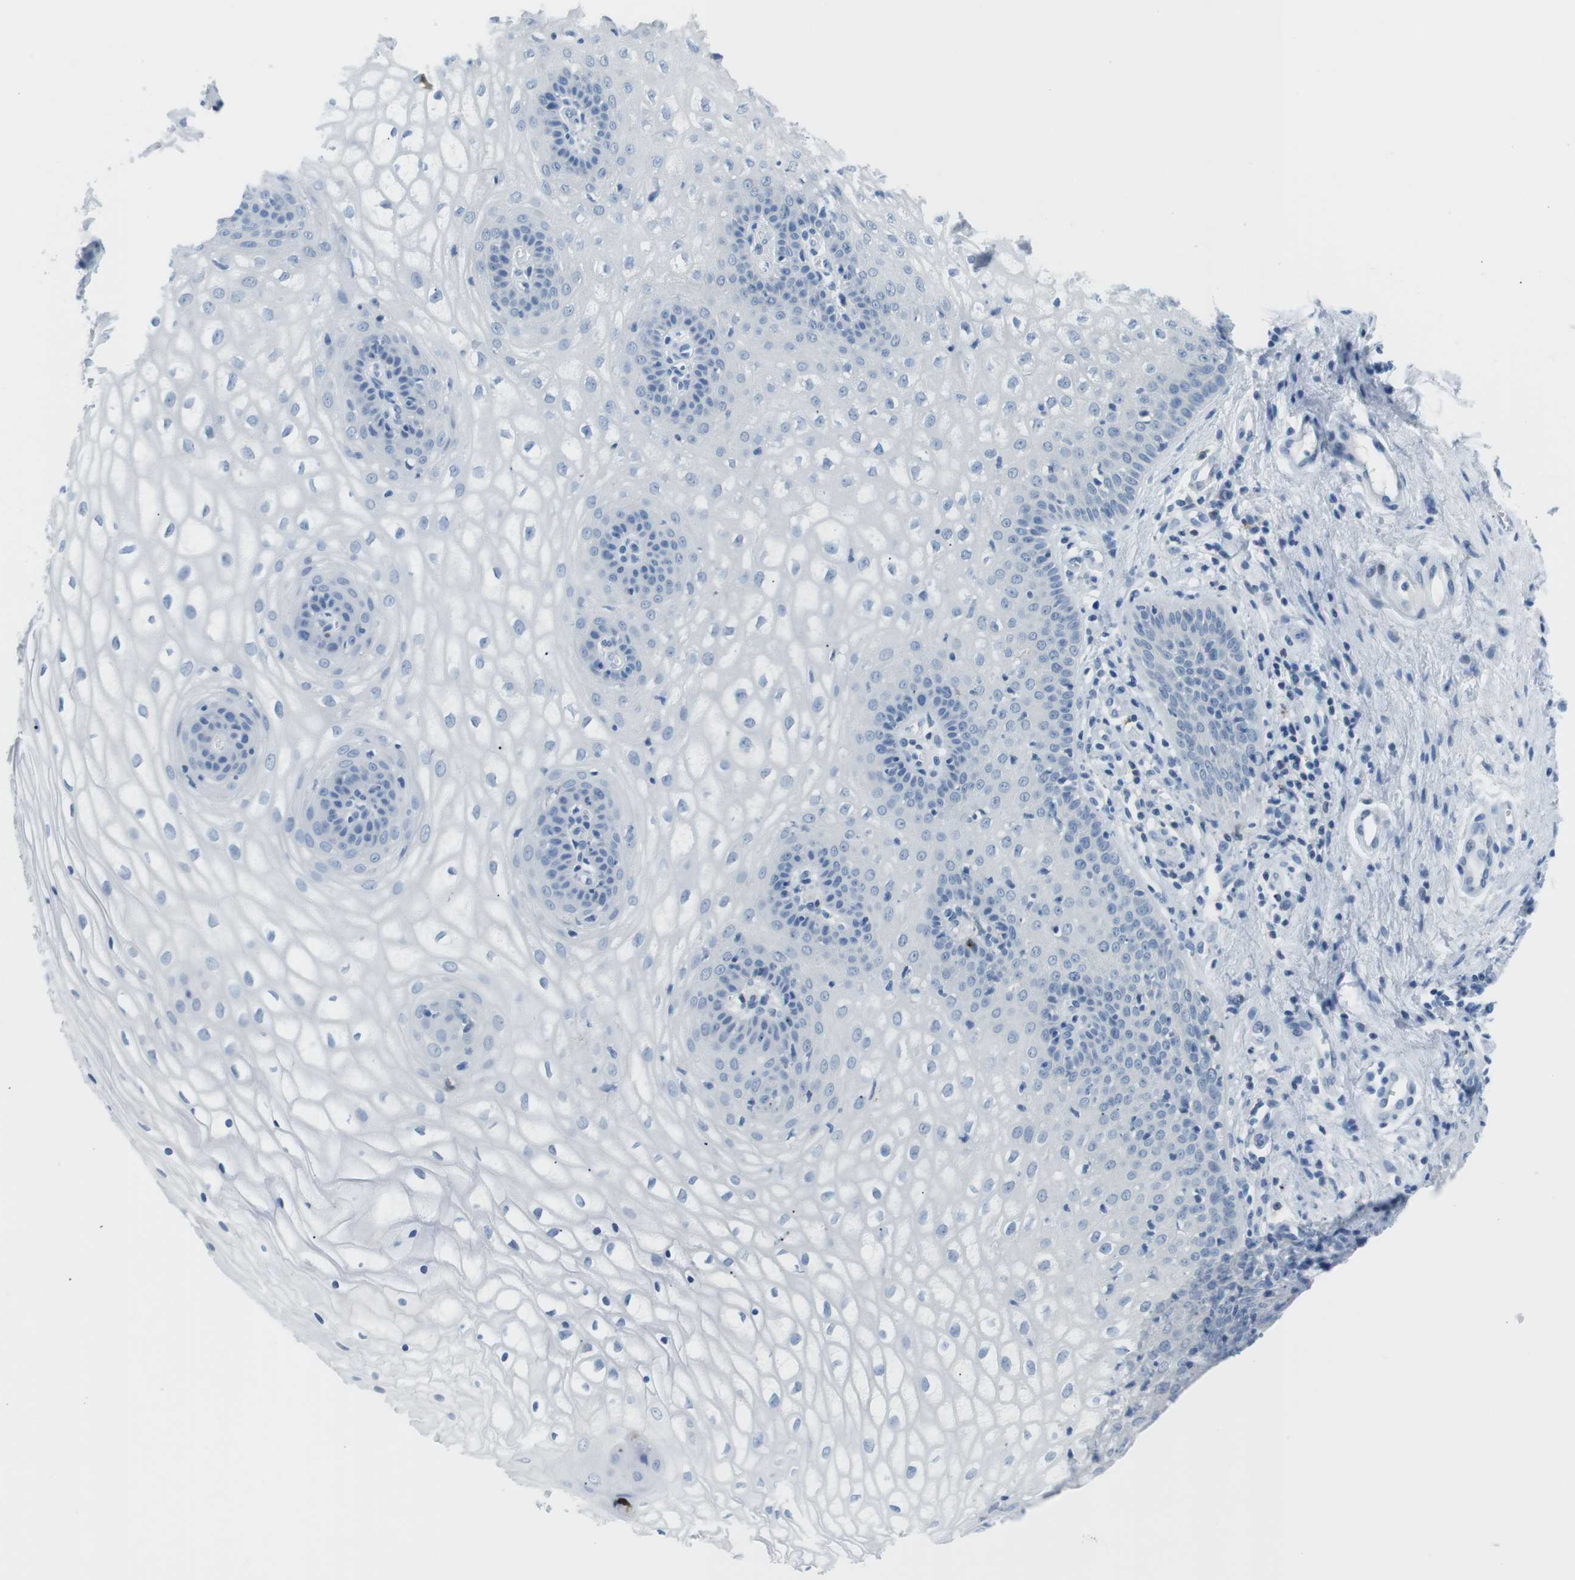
{"staining": {"intensity": "negative", "quantity": "none", "location": "none"}, "tissue": "vagina", "cell_type": "Squamous epithelial cells", "image_type": "normal", "snomed": [{"axis": "morphology", "description": "Normal tissue, NOS"}, {"axis": "topography", "description": "Vagina"}], "caption": "The histopathology image displays no significant expression in squamous epithelial cells of vagina.", "gene": "TNFRSF4", "patient": {"sex": "female", "age": 34}}